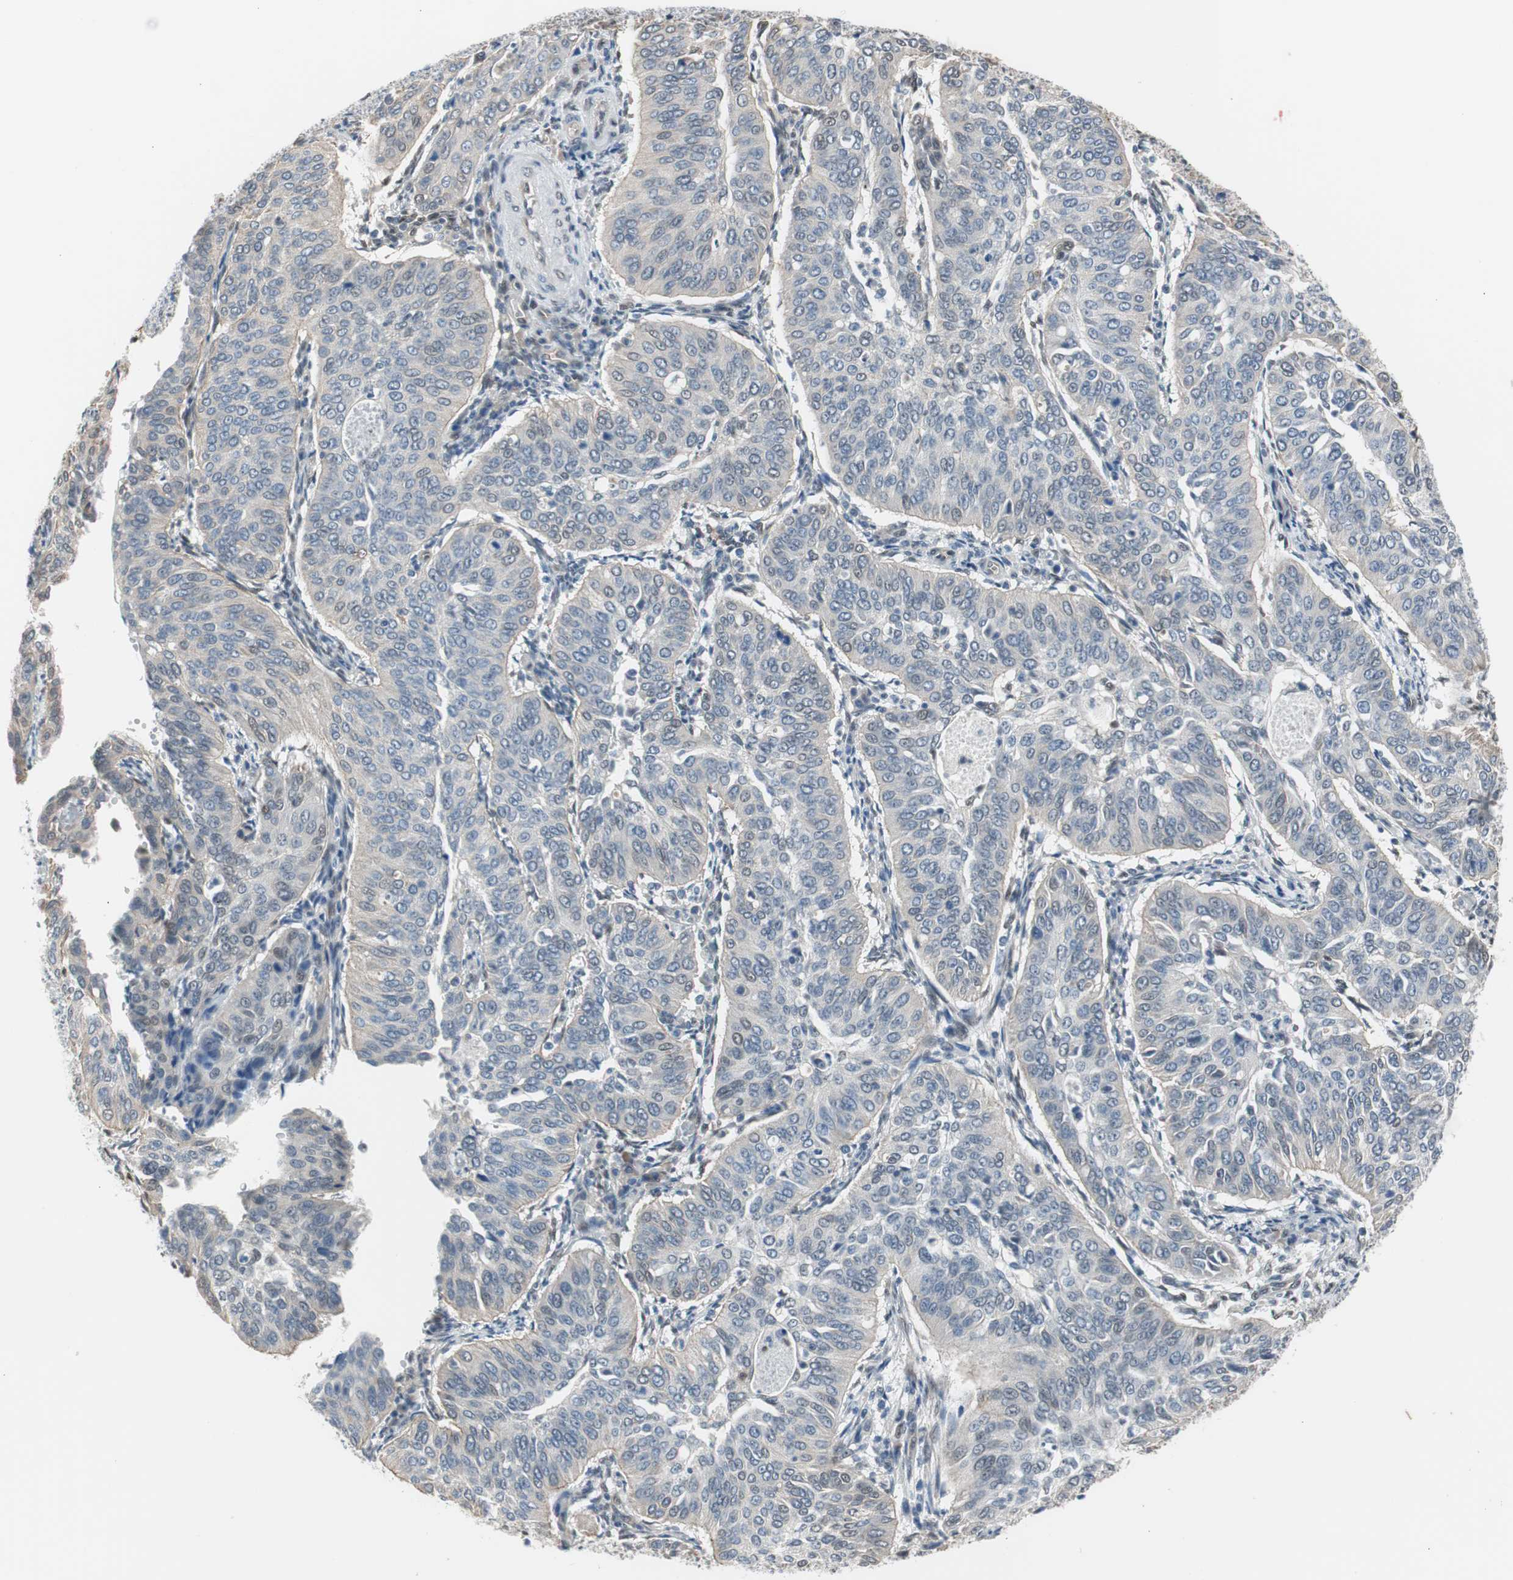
{"staining": {"intensity": "weak", "quantity": "<25%", "location": "cytoplasmic/membranous"}, "tissue": "cervical cancer", "cell_type": "Tumor cells", "image_type": "cancer", "snomed": [{"axis": "morphology", "description": "Normal tissue, NOS"}, {"axis": "morphology", "description": "Squamous cell carcinoma, NOS"}, {"axis": "topography", "description": "Cervix"}], "caption": "The histopathology image reveals no staining of tumor cells in cervical cancer.", "gene": "PML", "patient": {"sex": "female", "age": 39}}